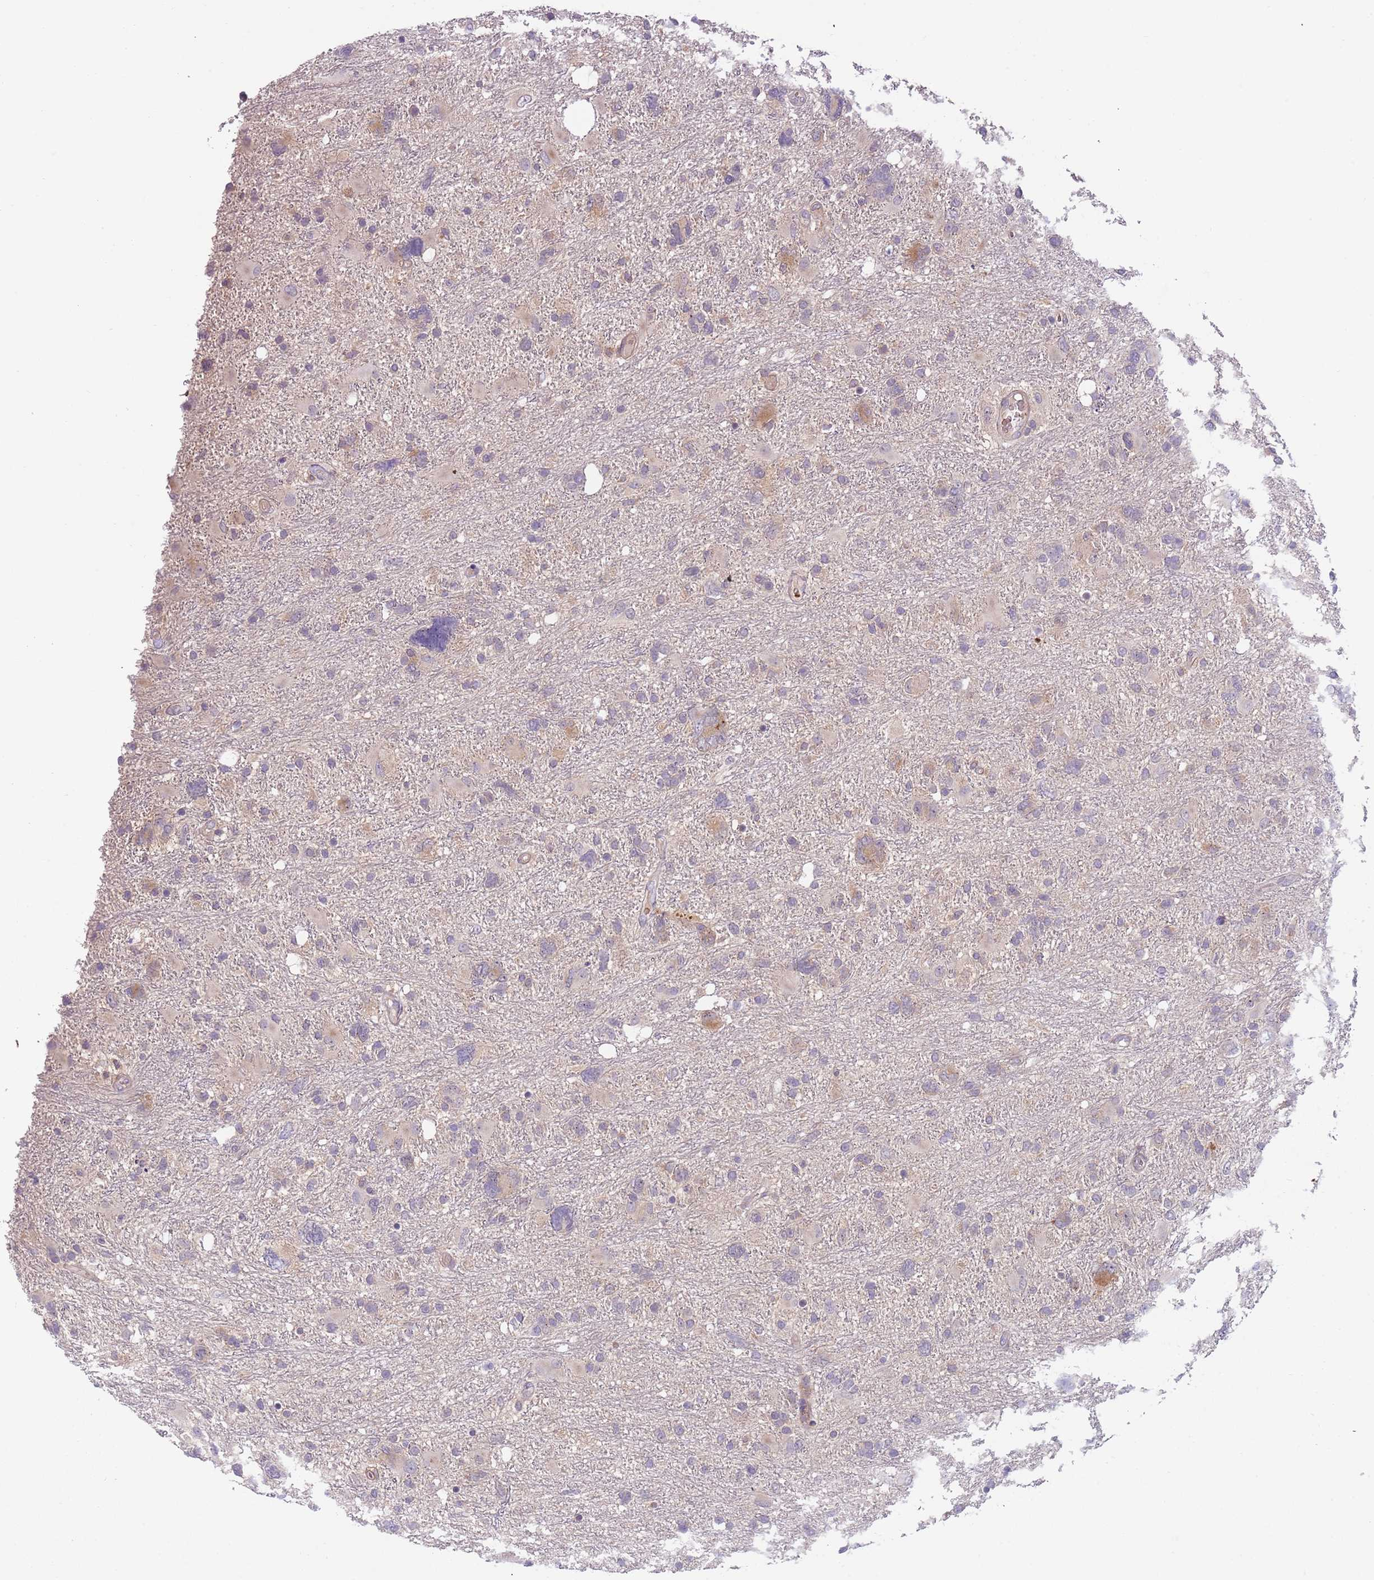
{"staining": {"intensity": "negative", "quantity": "none", "location": "none"}, "tissue": "glioma", "cell_type": "Tumor cells", "image_type": "cancer", "snomed": [{"axis": "morphology", "description": "Glioma, malignant, High grade"}, {"axis": "topography", "description": "Brain"}], "caption": "High power microscopy image of an IHC image of high-grade glioma (malignant), revealing no significant expression in tumor cells.", "gene": "VWCE", "patient": {"sex": "male", "age": 61}}